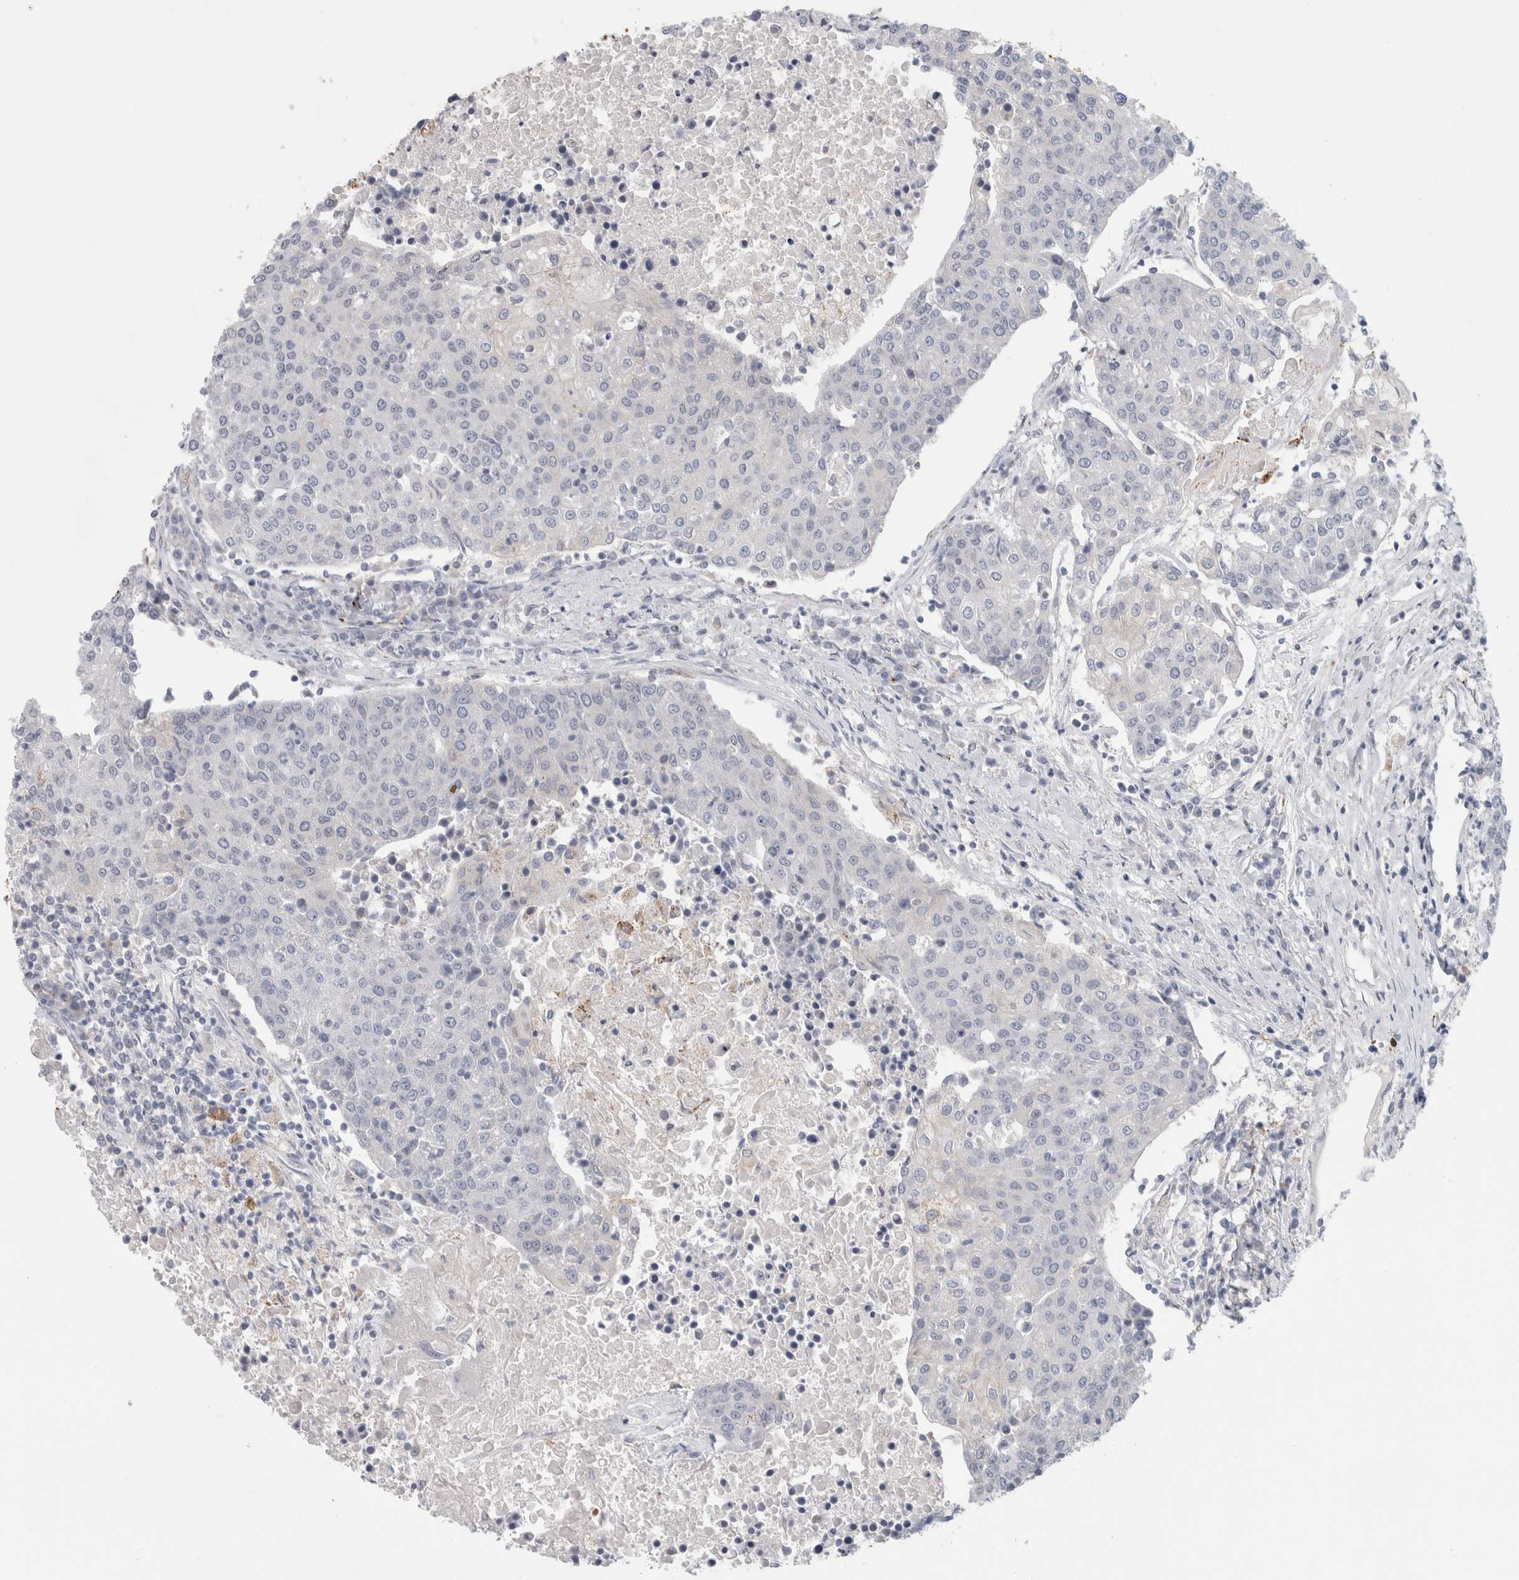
{"staining": {"intensity": "negative", "quantity": "none", "location": "none"}, "tissue": "urothelial cancer", "cell_type": "Tumor cells", "image_type": "cancer", "snomed": [{"axis": "morphology", "description": "Urothelial carcinoma, High grade"}, {"axis": "topography", "description": "Urinary bladder"}], "caption": "Protein analysis of high-grade urothelial carcinoma demonstrates no significant staining in tumor cells.", "gene": "NIPA1", "patient": {"sex": "female", "age": 85}}